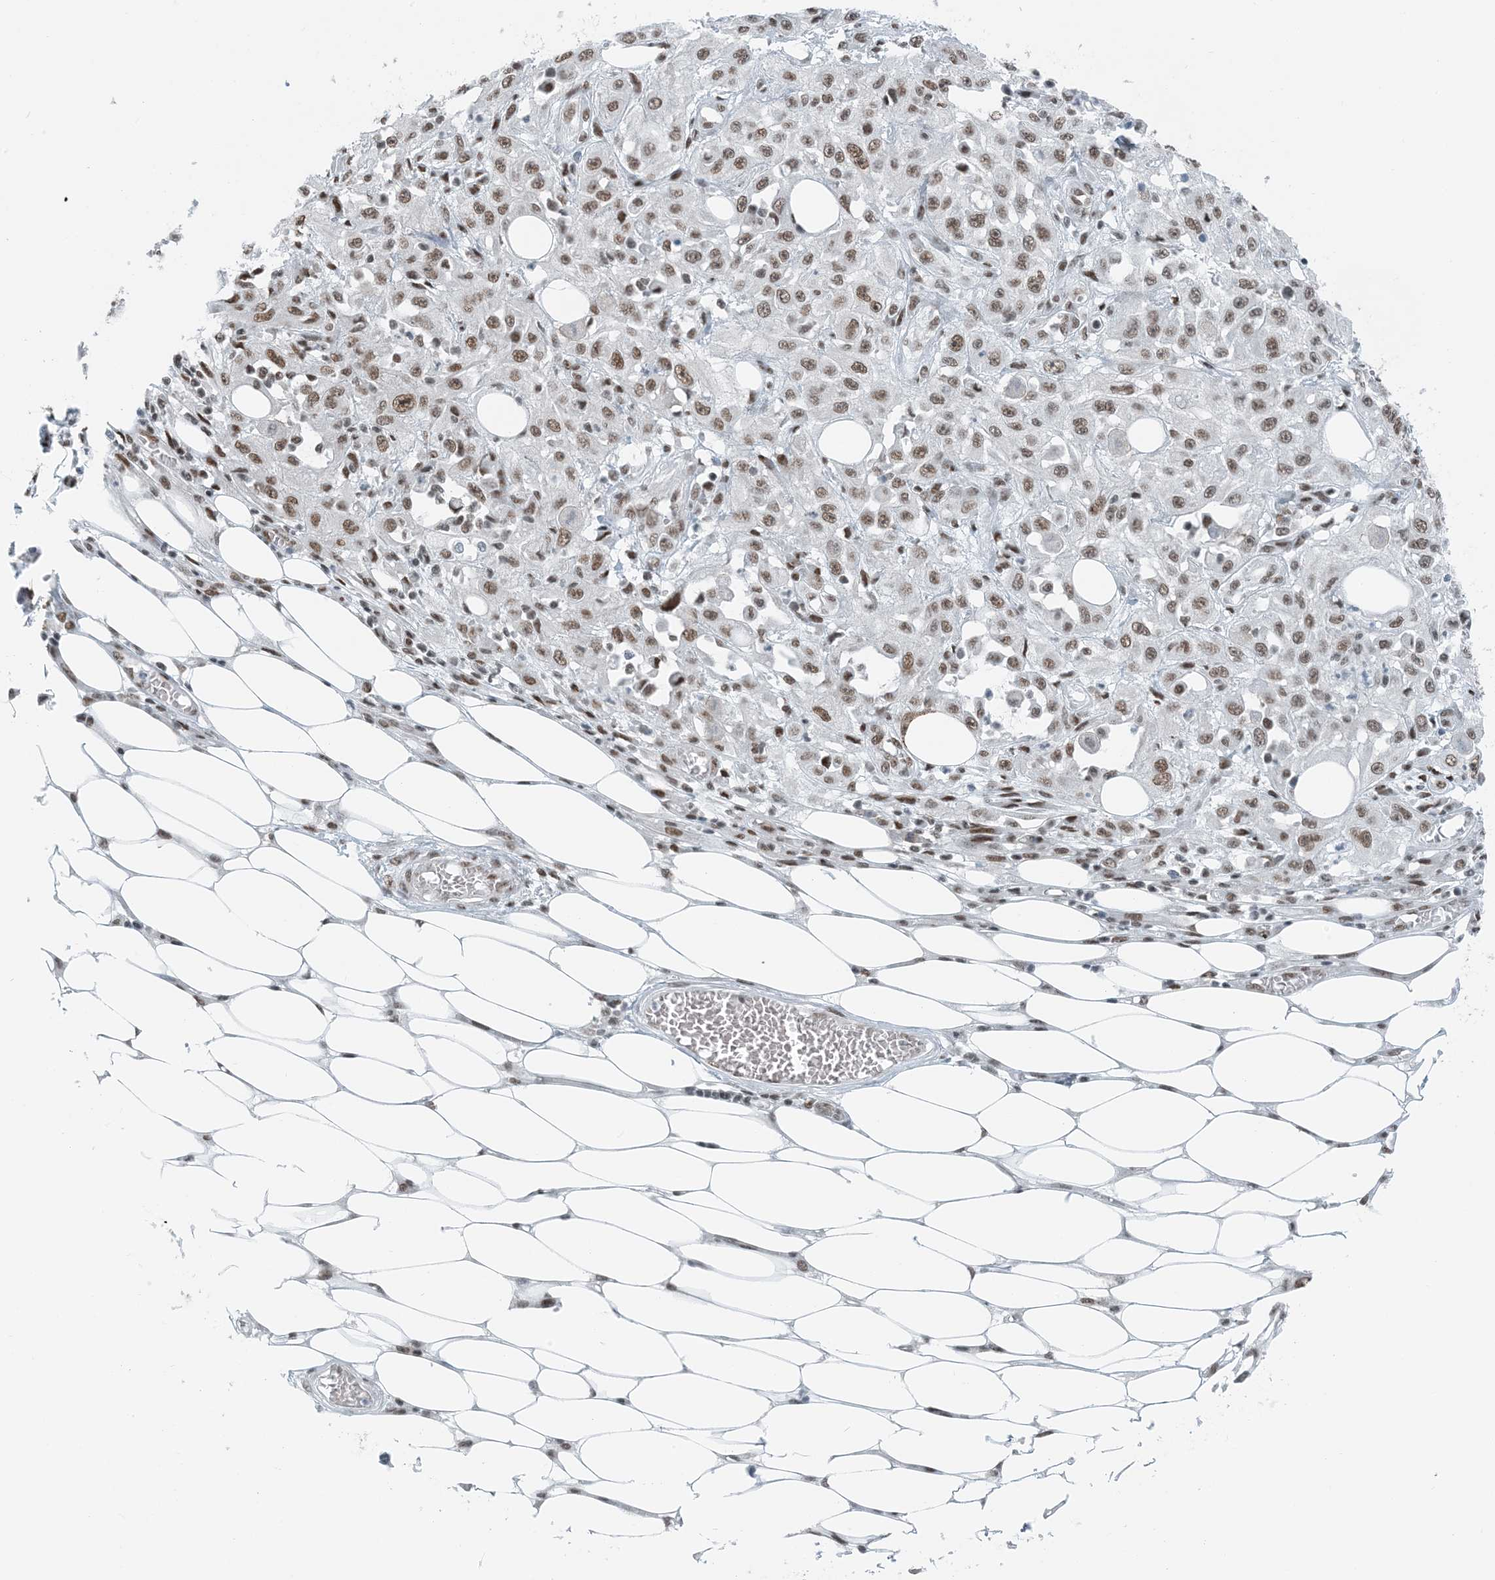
{"staining": {"intensity": "moderate", "quantity": ">75%", "location": "nuclear"}, "tissue": "skin cancer", "cell_type": "Tumor cells", "image_type": "cancer", "snomed": [{"axis": "morphology", "description": "Squamous cell carcinoma, NOS"}, {"axis": "morphology", "description": "Squamous cell carcinoma, metastatic, NOS"}, {"axis": "topography", "description": "Skin"}, {"axis": "topography", "description": "Lymph node"}], "caption": "Skin cancer stained with DAB (3,3'-diaminobenzidine) IHC displays medium levels of moderate nuclear expression in about >75% of tumor cells.", "gene": "ZNF500", "patient": {"sex": "male", "age": 75}}